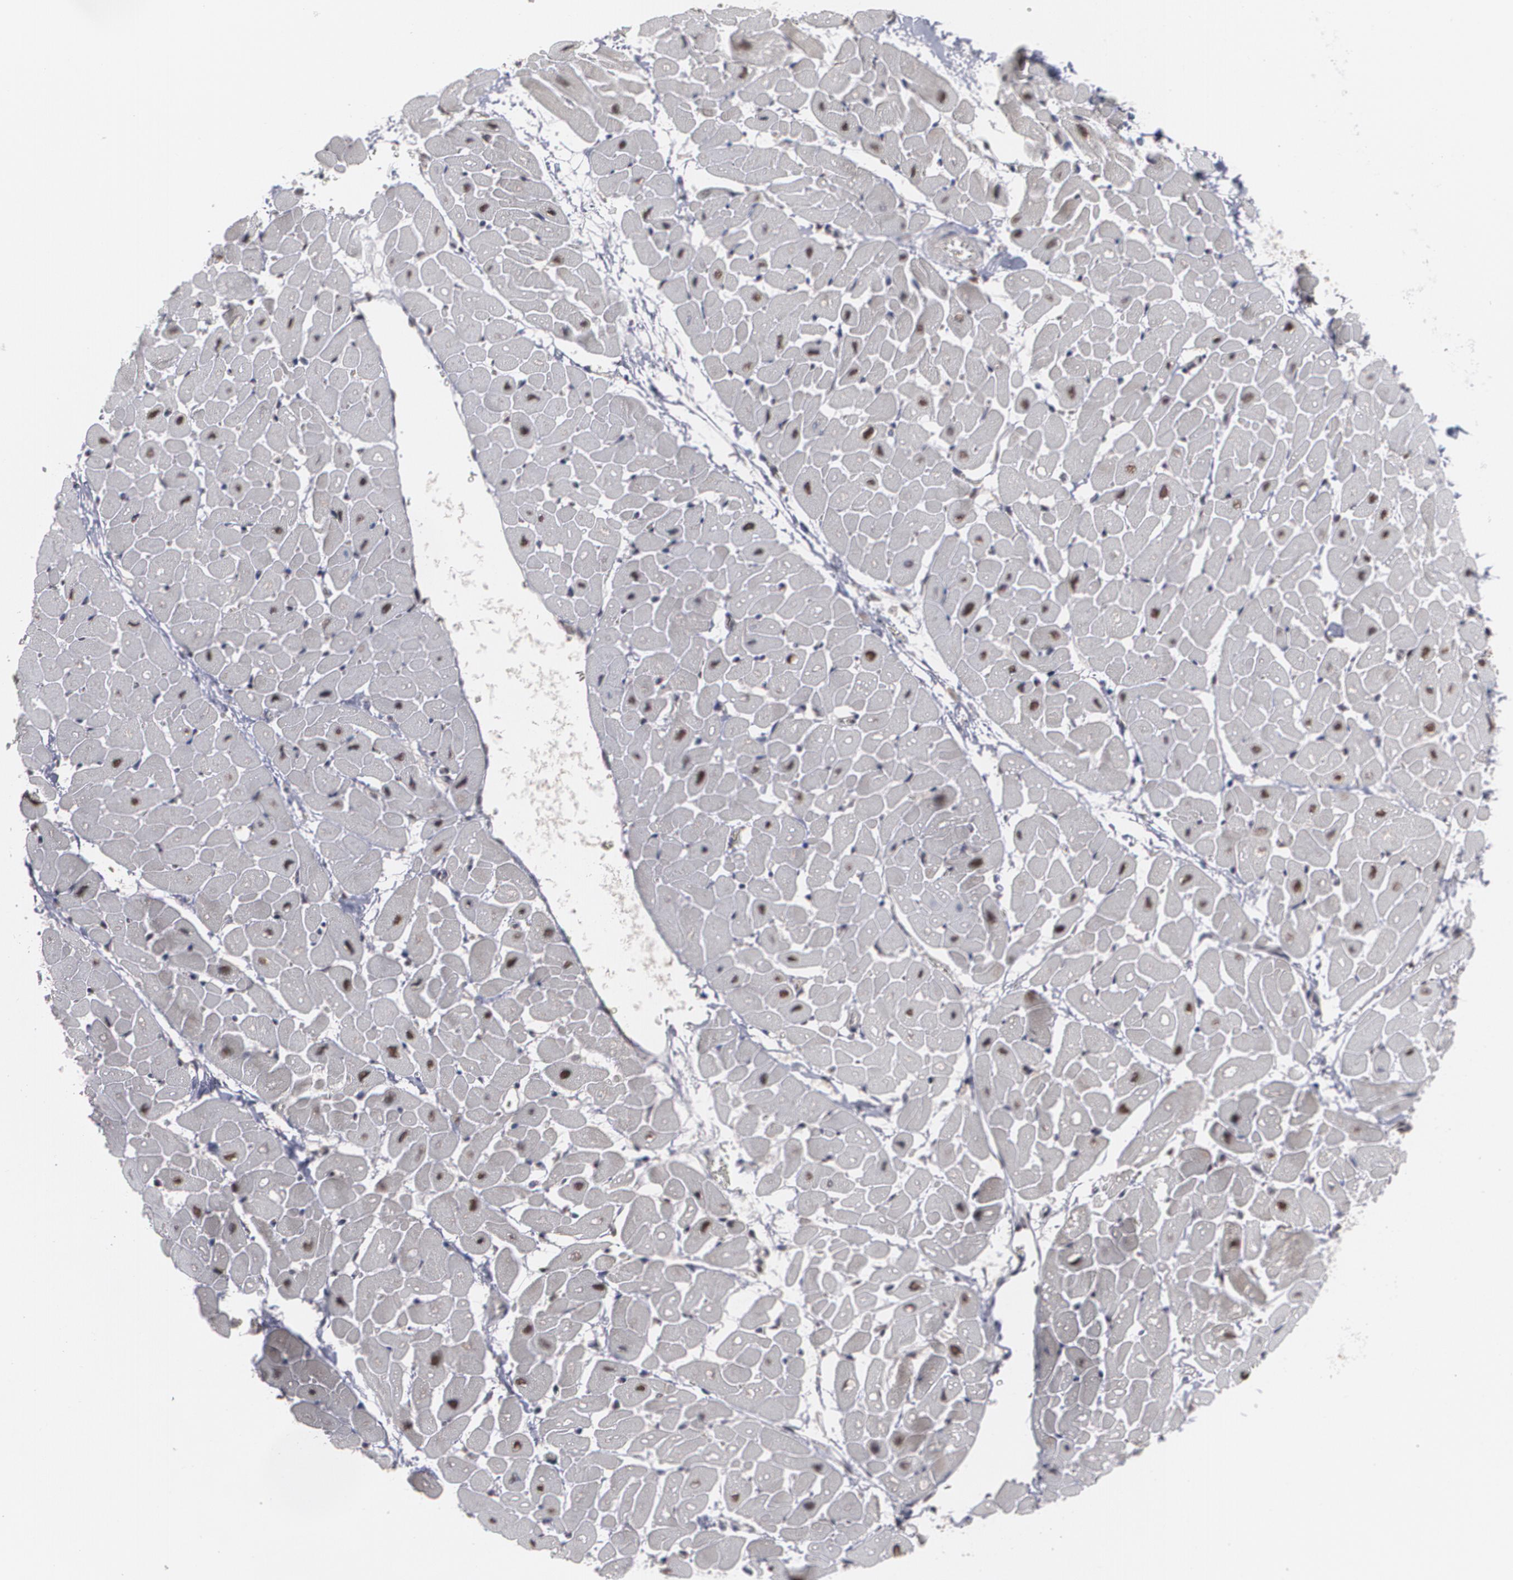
{"staining": {"intensity": "moderate", "quantity": "25%-75%", "location": "nuclear"}, "tissue": "heart muscle", "cell_type": "Cardiomyocytes", "image_type": "normal", "snomed": [{"axis": "morphology", "description": "Normal tissue, NOS"}, {"axis": "topography", "description": "Heart"}], "caption": "Heart muscle stained for a protein (brown) exhibits moderate nuclear positive positivity in approximately 25%-75% of cardiomyocytes.", "gene": "INTS6L", "patient": {"sex": "female", "age": 54}}